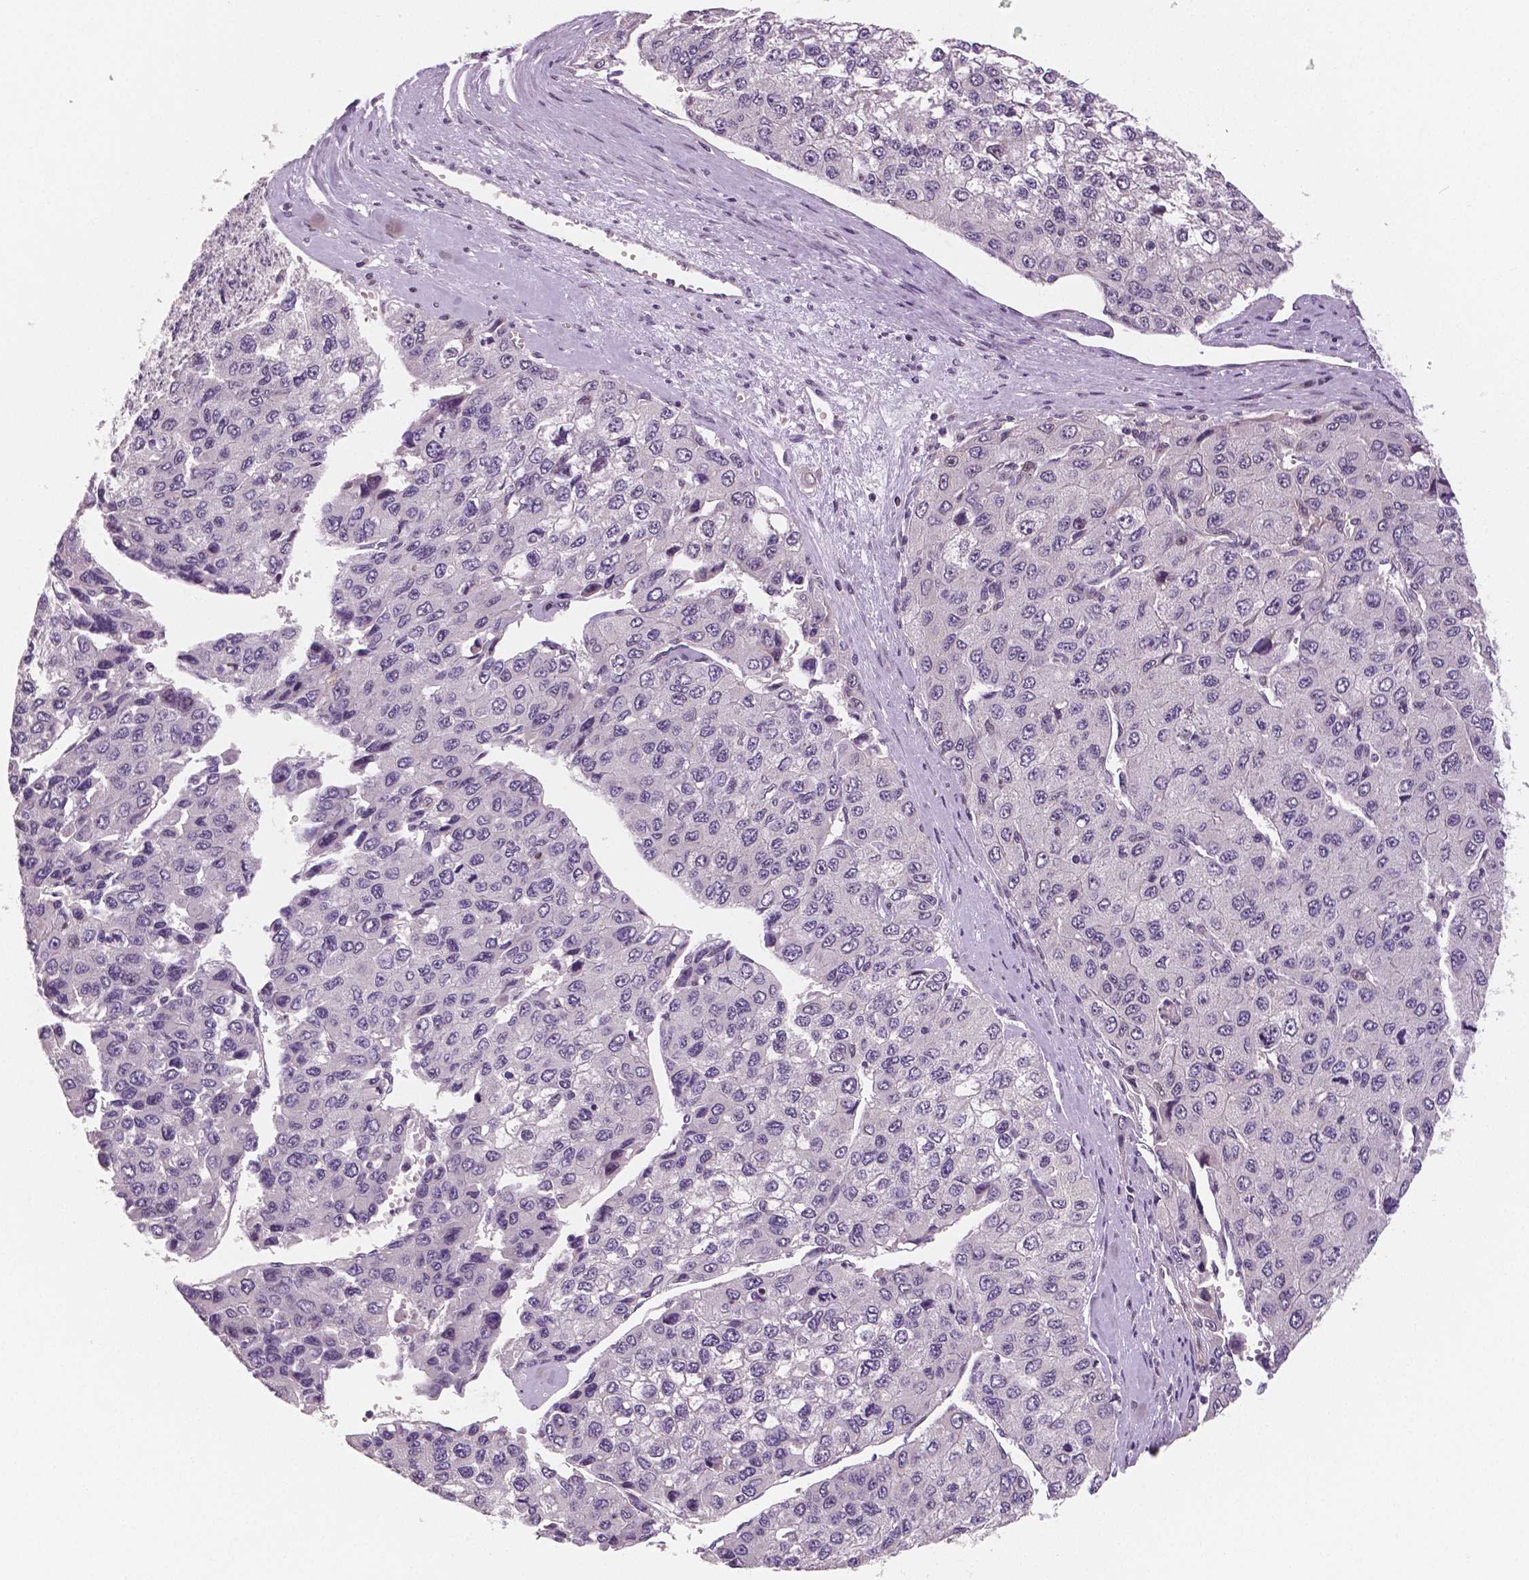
{"staining": {"intensity": "negative", "quantity": "none", "location": "none"}, "tissue": "liver cancer", "cell_type": "Tumor cells", "image_type": "cancer", "snomed": [{"axis": "morphology", "description": "Carcinoma, Hepatocellular, NOS"}, {"axis": "topography", "description": "Liver"}], "caption": "Protein analysis of hepatocellular carcinoma (liver) demonstrates no significant expression in tumor cells.", "gene": "STAT3", "patient": {"sex": "female", "age": 66}}